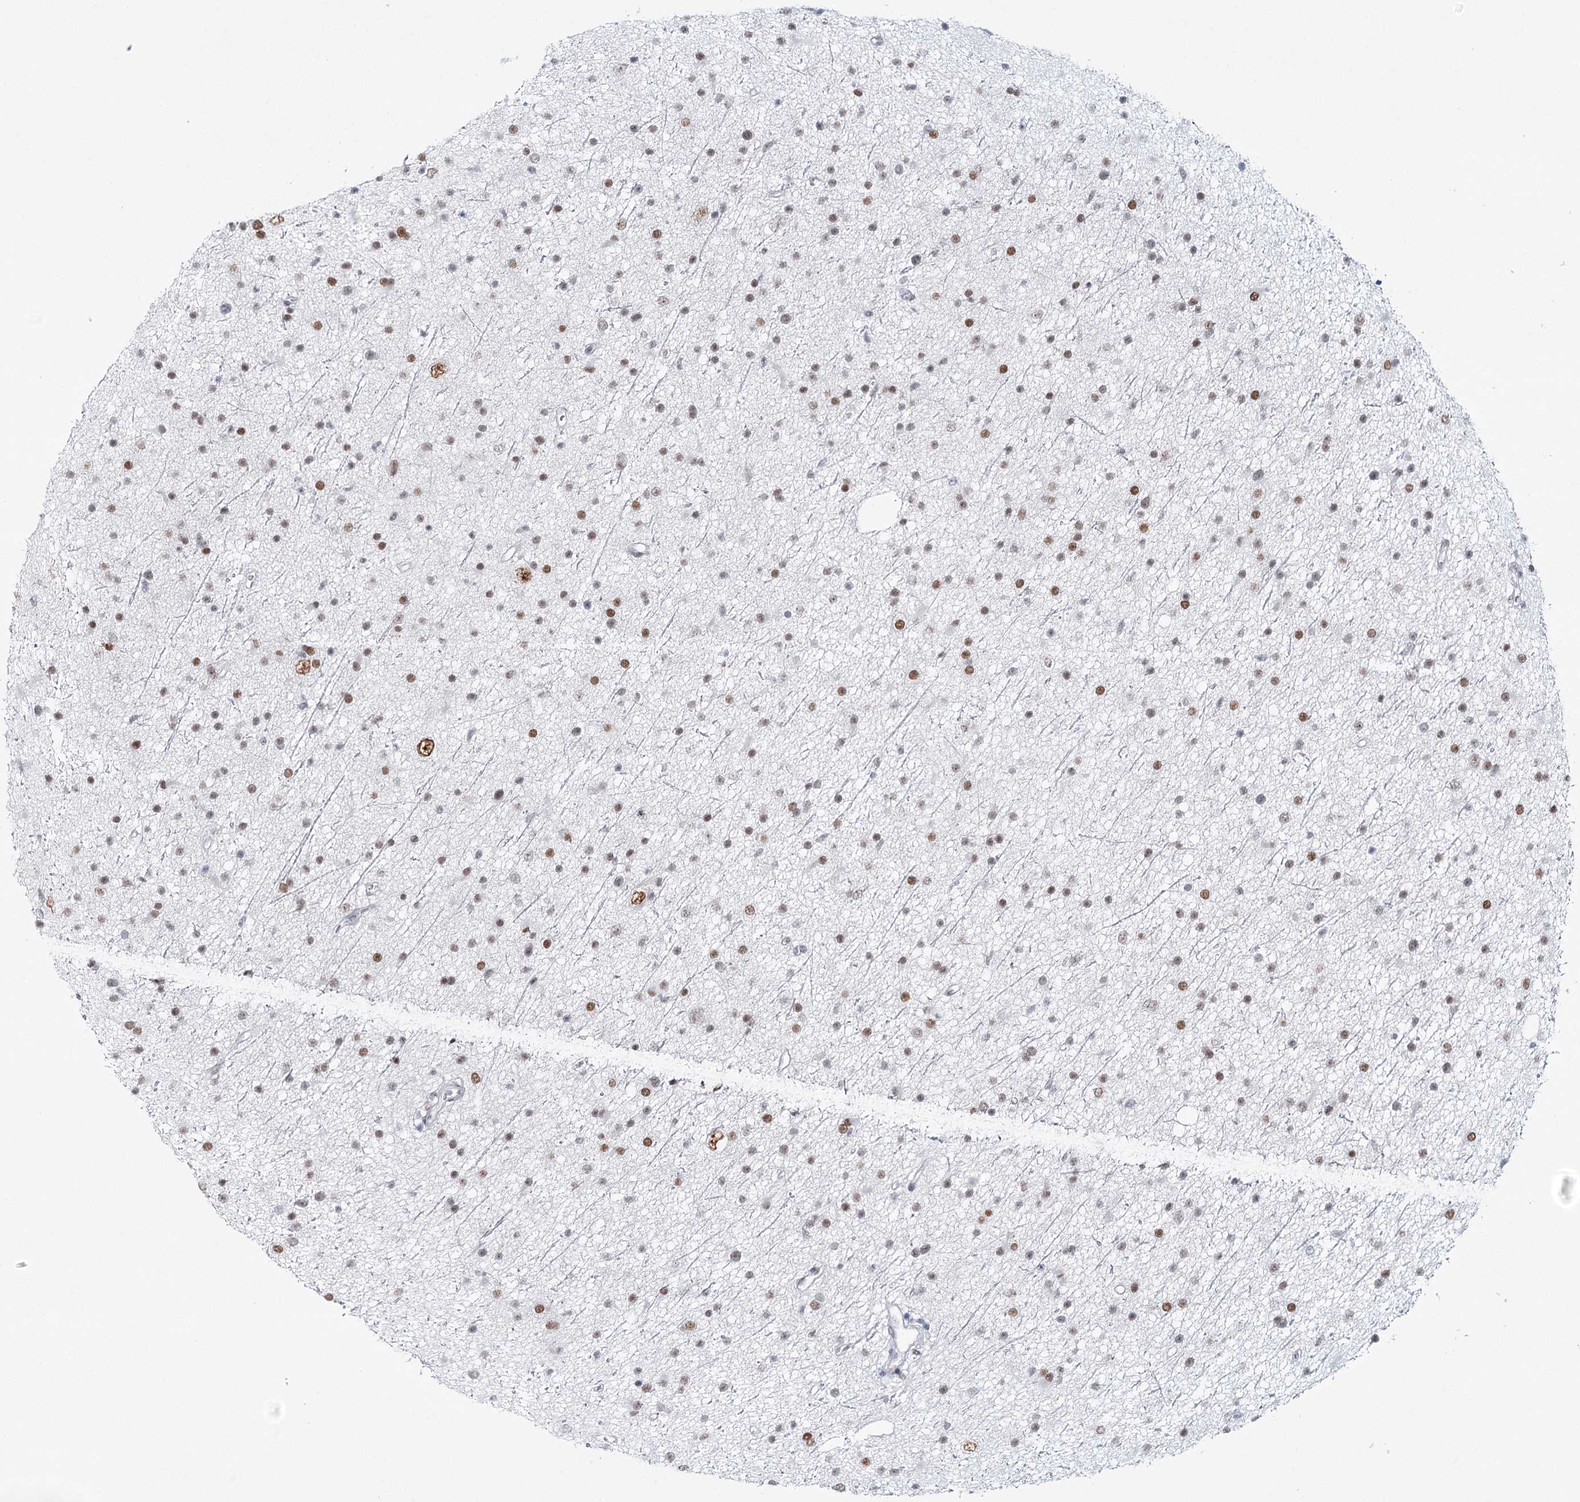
{"staining": {"intensity": "moderate", "quantity": ">75%", "location": "nuclear"}, "tissue": "glioma", "cell_type": "Tumor cells", "image_type": "cancer", "snomed": [{"axis": "morphology", "description": "Glioma, malignant, Low grade"}, {"axis": "topography", "description": "Cerebral cortex"}], "caption": "Tumor cells exhibit medium levels of moderate nuclear positivity in approximately >75% of cells in human malignant glioma (low-grade).", "gene": "ZC3H8", "patient": {"sex": "female", "age": 39}}